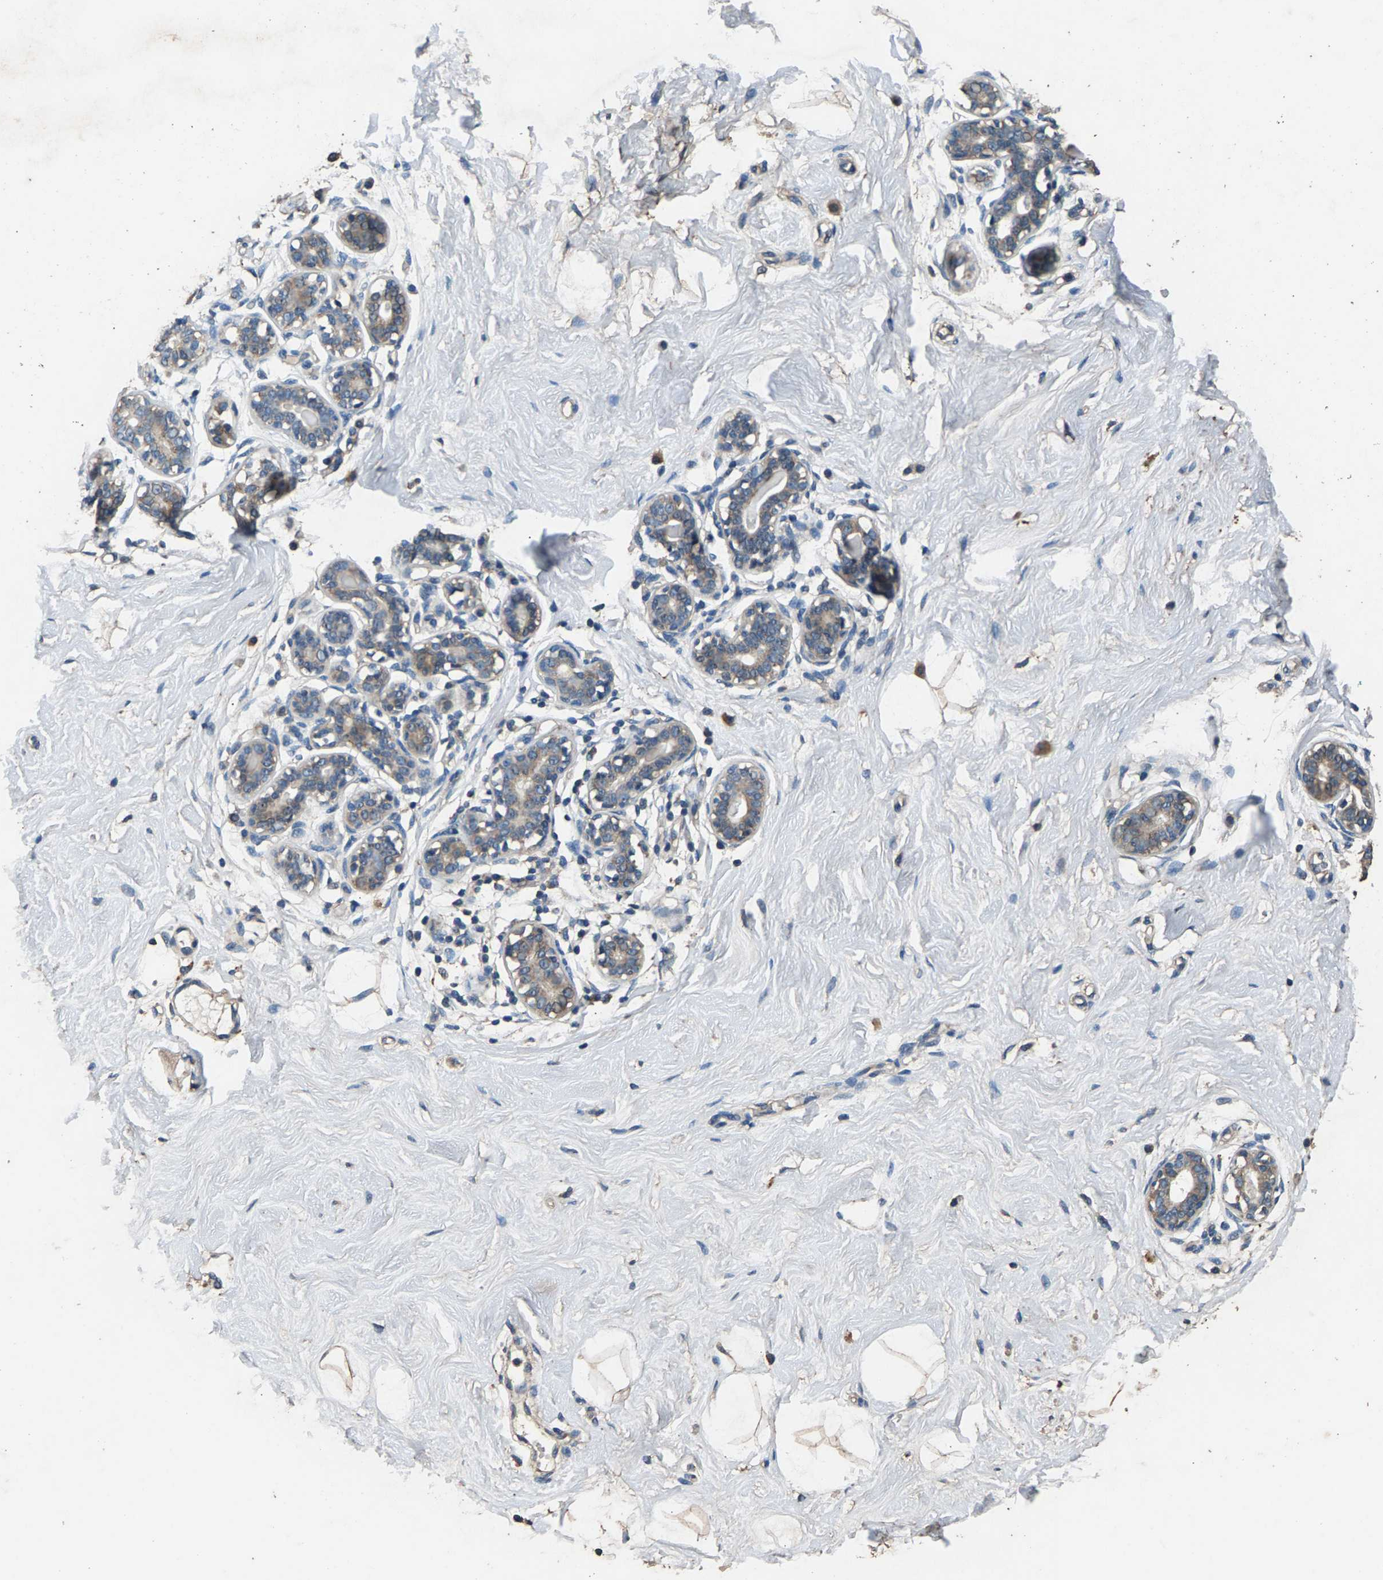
{"staining": {"intensity": "strong", "quantity": ">75%", "location": "cytoplasmic/membranous"}, "tissue": "breast", "cell_type": "Adipocytes", "image_type": "normal", "snomed": [{"axis": "morphology", "description": "Normal tissue, NOS"}, {"axis": "topography", "description": "Breast"}], "caption": "This micrograph shows IHC staining of normal human breast, with high strong cytoplasmic/membranous expression in approximately >75% of adipocytes.", "gene": "MRPL27", "patient": {"sex": "female", "age": 23}}